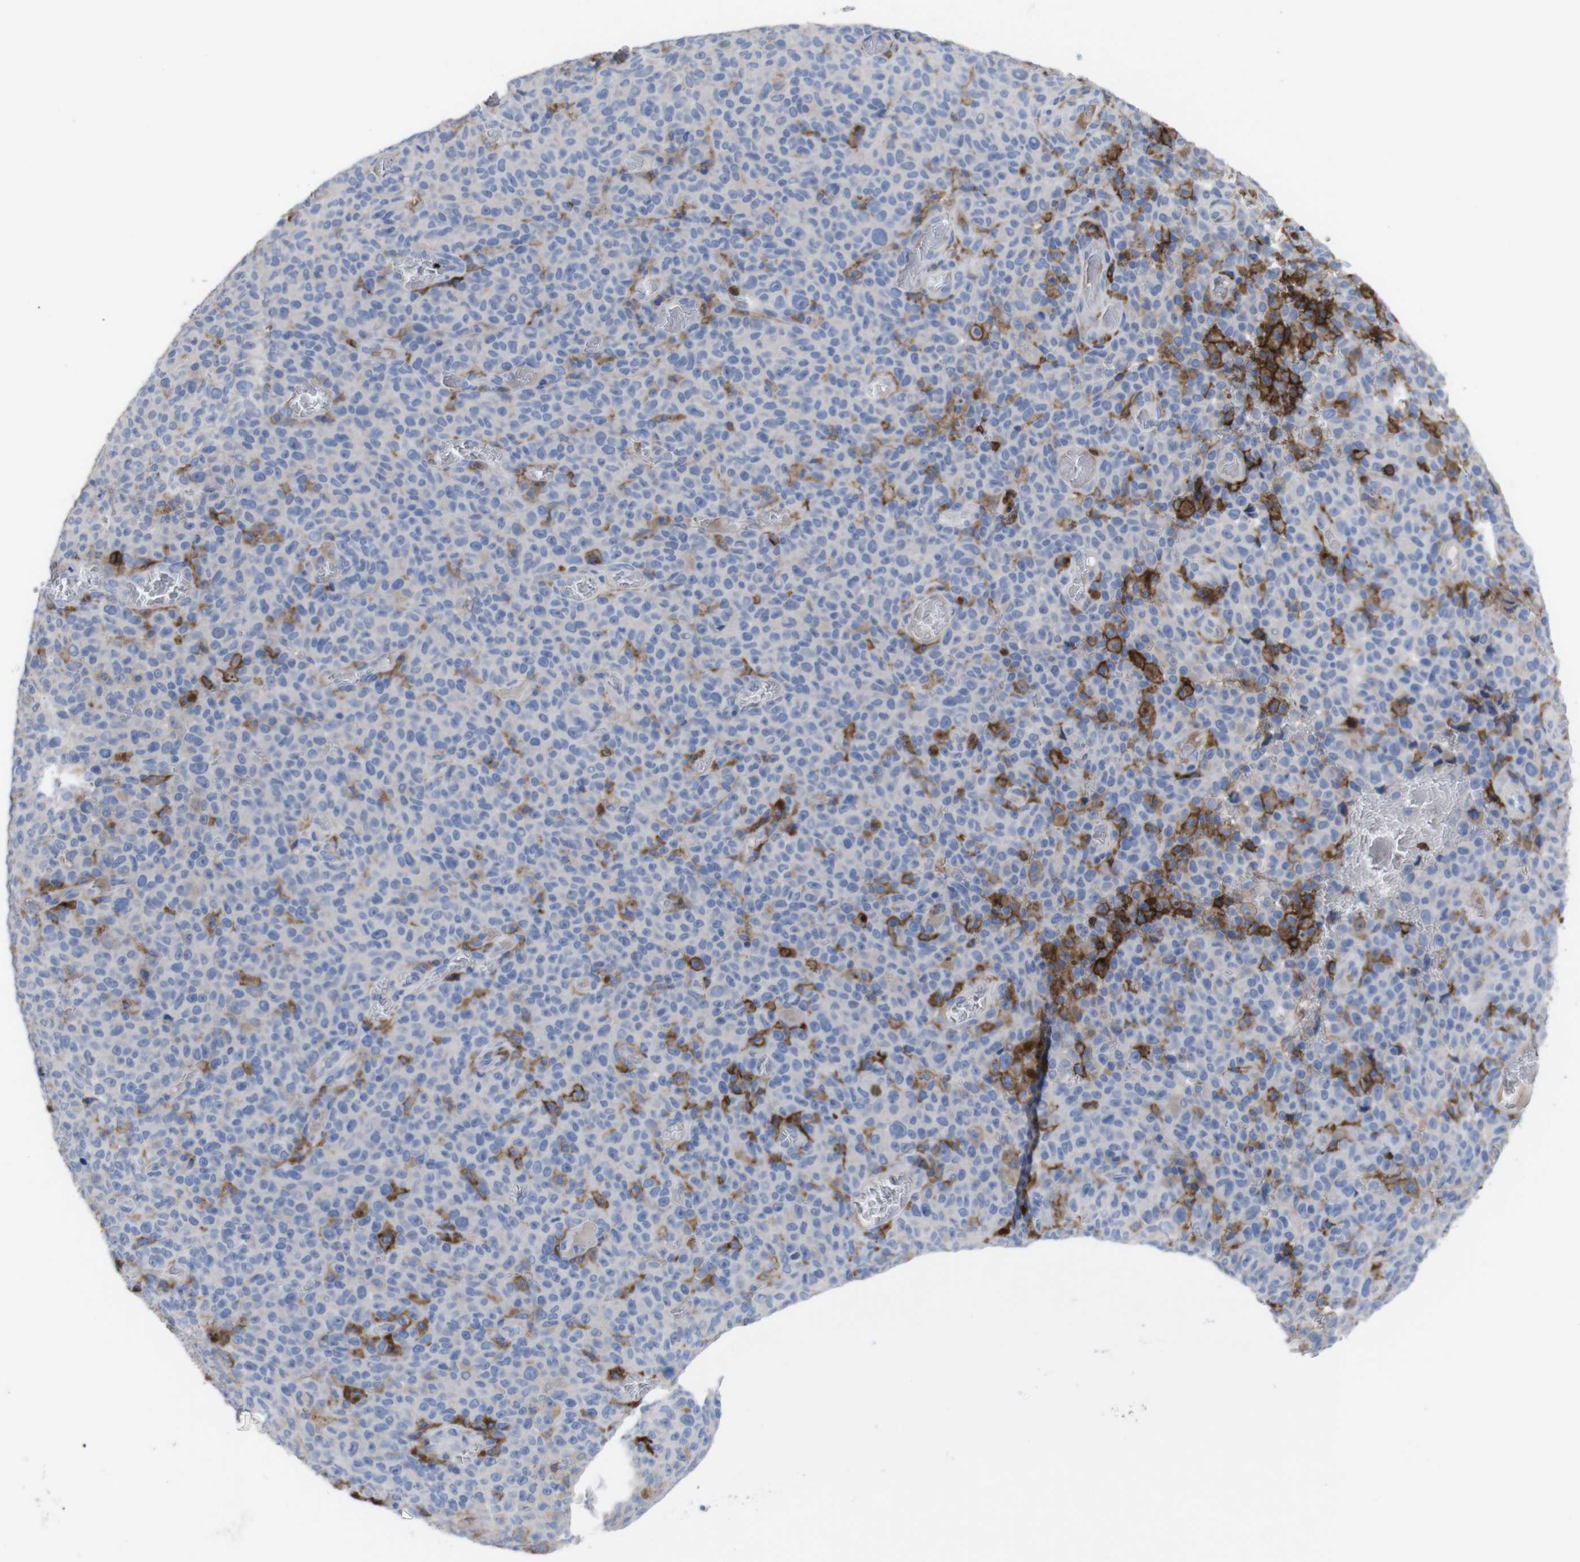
{"staining": {"intensity": "weak", "quantity": "<25%", "location": "cytoplasmic/membranous"}, "tissue": "melanoma", "cell_type": "Tumor cells", "image_type": "cancer", "snomed": [{"axis": "morphology", "description": "Malignant melanoma, NOS"}, {"axis": "topography", "description": "Skin"}], "caption": "Protein analysis of malignant melanoma demonstrates no significant staining in tumor cells.", "gene": "C5AR1", "patient": {"sex": "female", "age": 82}}